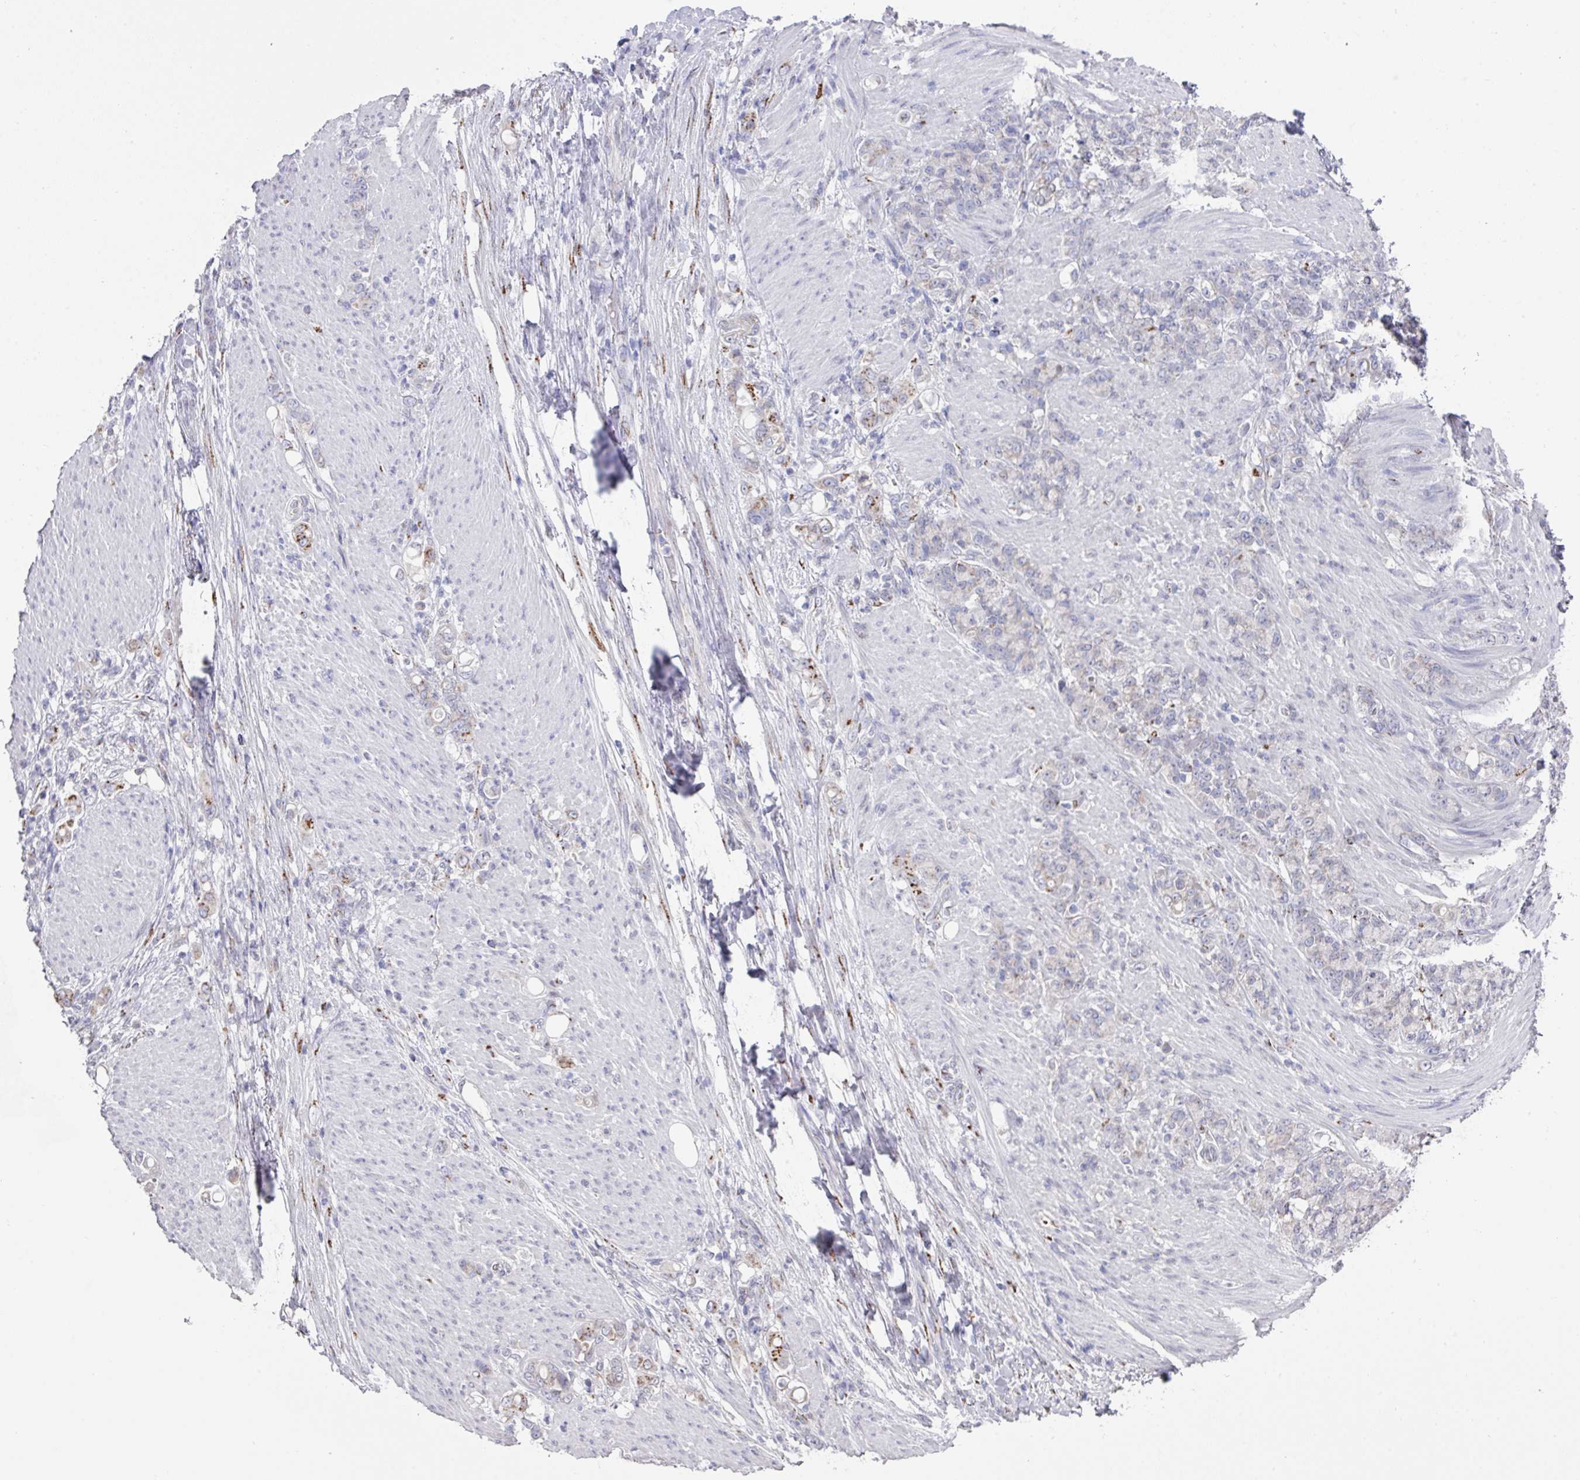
{"staining": {"intensity": "moderate", "quantity": "<25%", "location": "cytoplasmic/membranous"}, "tissue": "stomach cancer", "cell_type": "Tumor cells", "image_type": "cancer", "snomed": [{"axis": "morphology", "description": "Adenocarcinoma, NOS"}, {"axis": "topography", "description": "Stomach"}], "caption": "Moderate cytoplasmic/membranous staining for a protein is appreciated in approximately <25% of tumor cells of stomach adenocarcinoma using immunohistochemistry (IHC).", "gene": "VKORC1L1", "patient": {"sex": "female", "age": 79}}